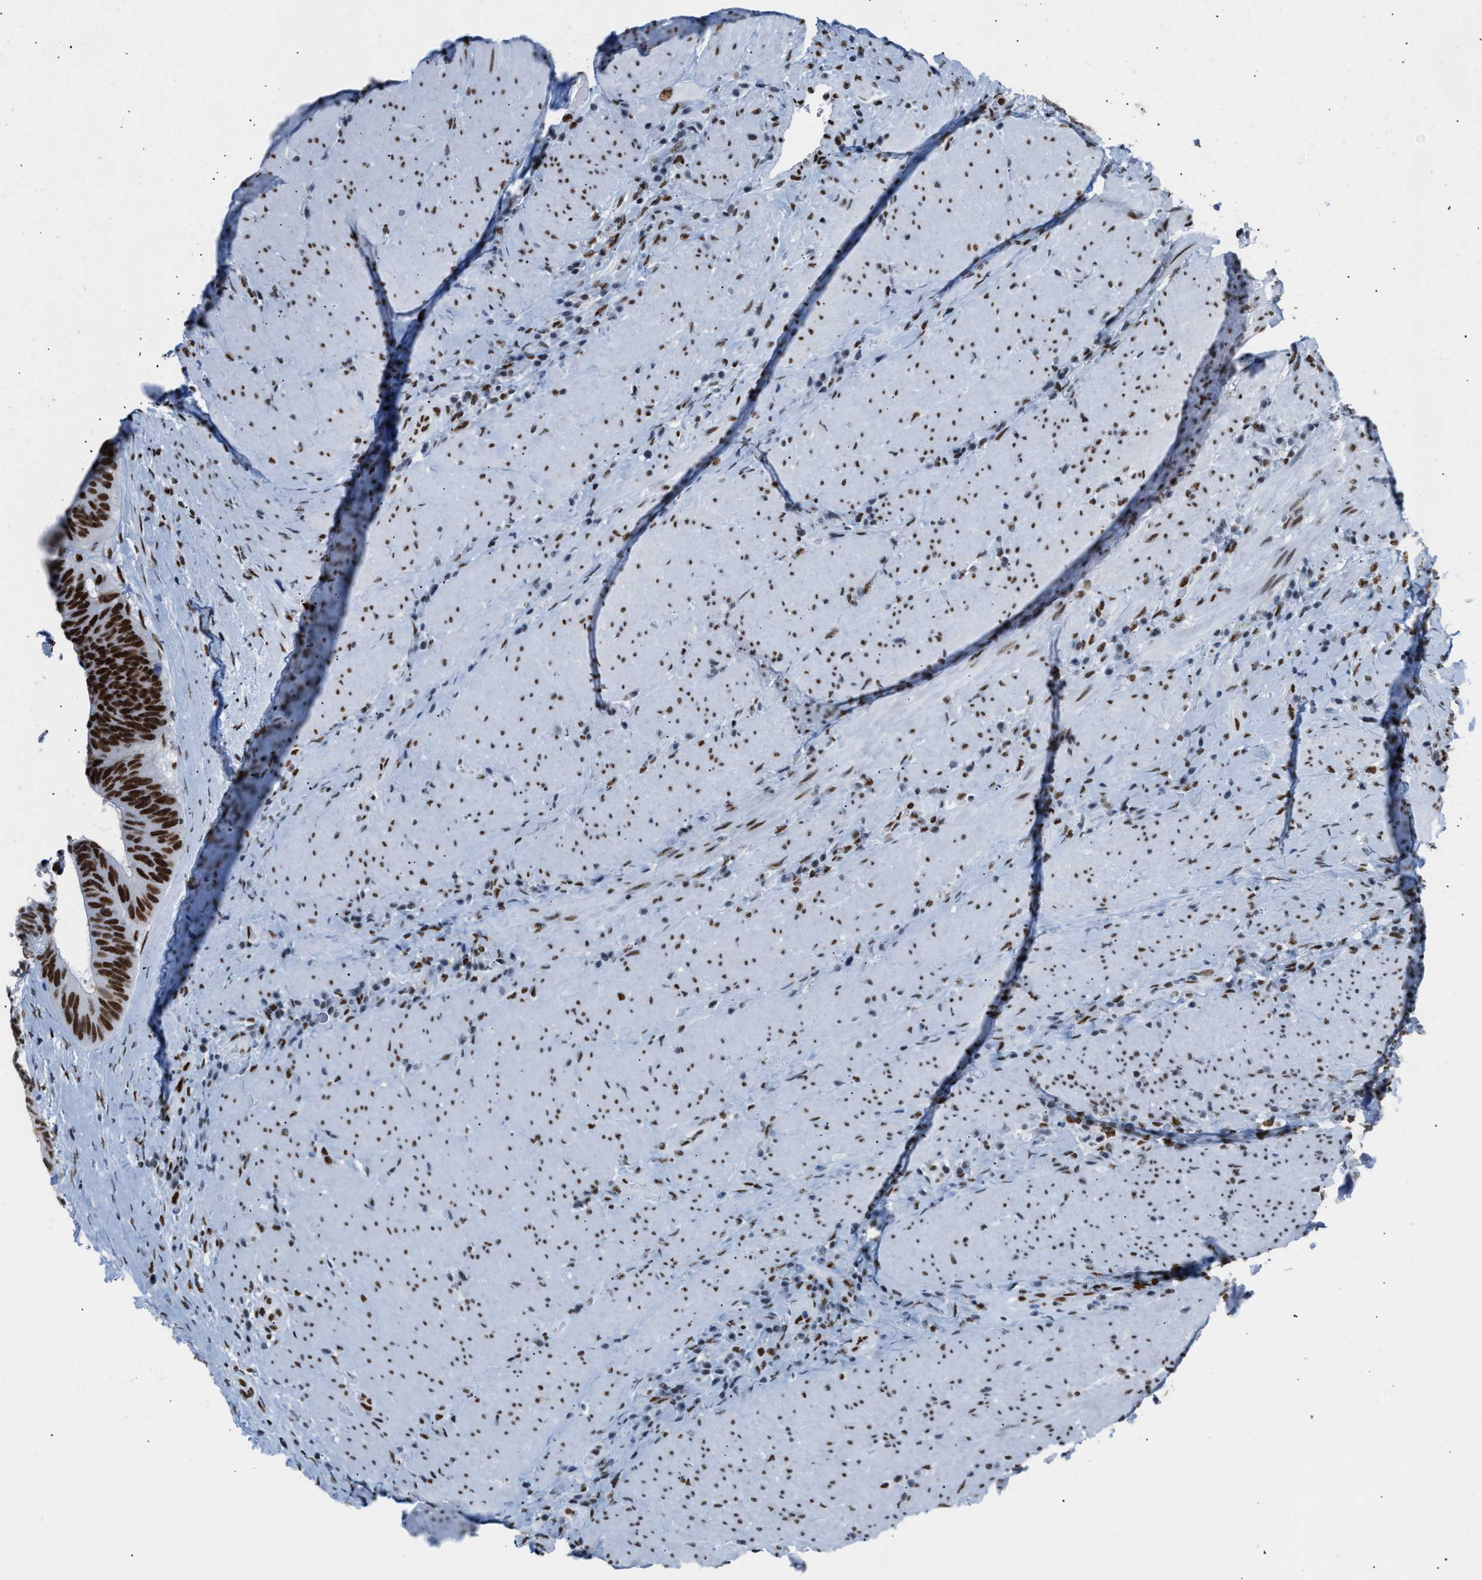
{"staining": {"intensity": "strong", "quantity": ">75%", "location": "nuclear"}, "tissue": "colorectal cancer", "cell_type": "Tumor cells", "image_type": "cancer", "snomed": [{"axis": "morphology", "description": "Adenocarcinoma, NOS"}, {"axis": "topography", "description": "Rectum"}], "caption": "Adenocarcinoma (colorectal) stained for a protein exhibits strong nuclear positivity in tumor cells.", "gene": "CCAR2", "patient": {"sex": "male", "age": 72}}